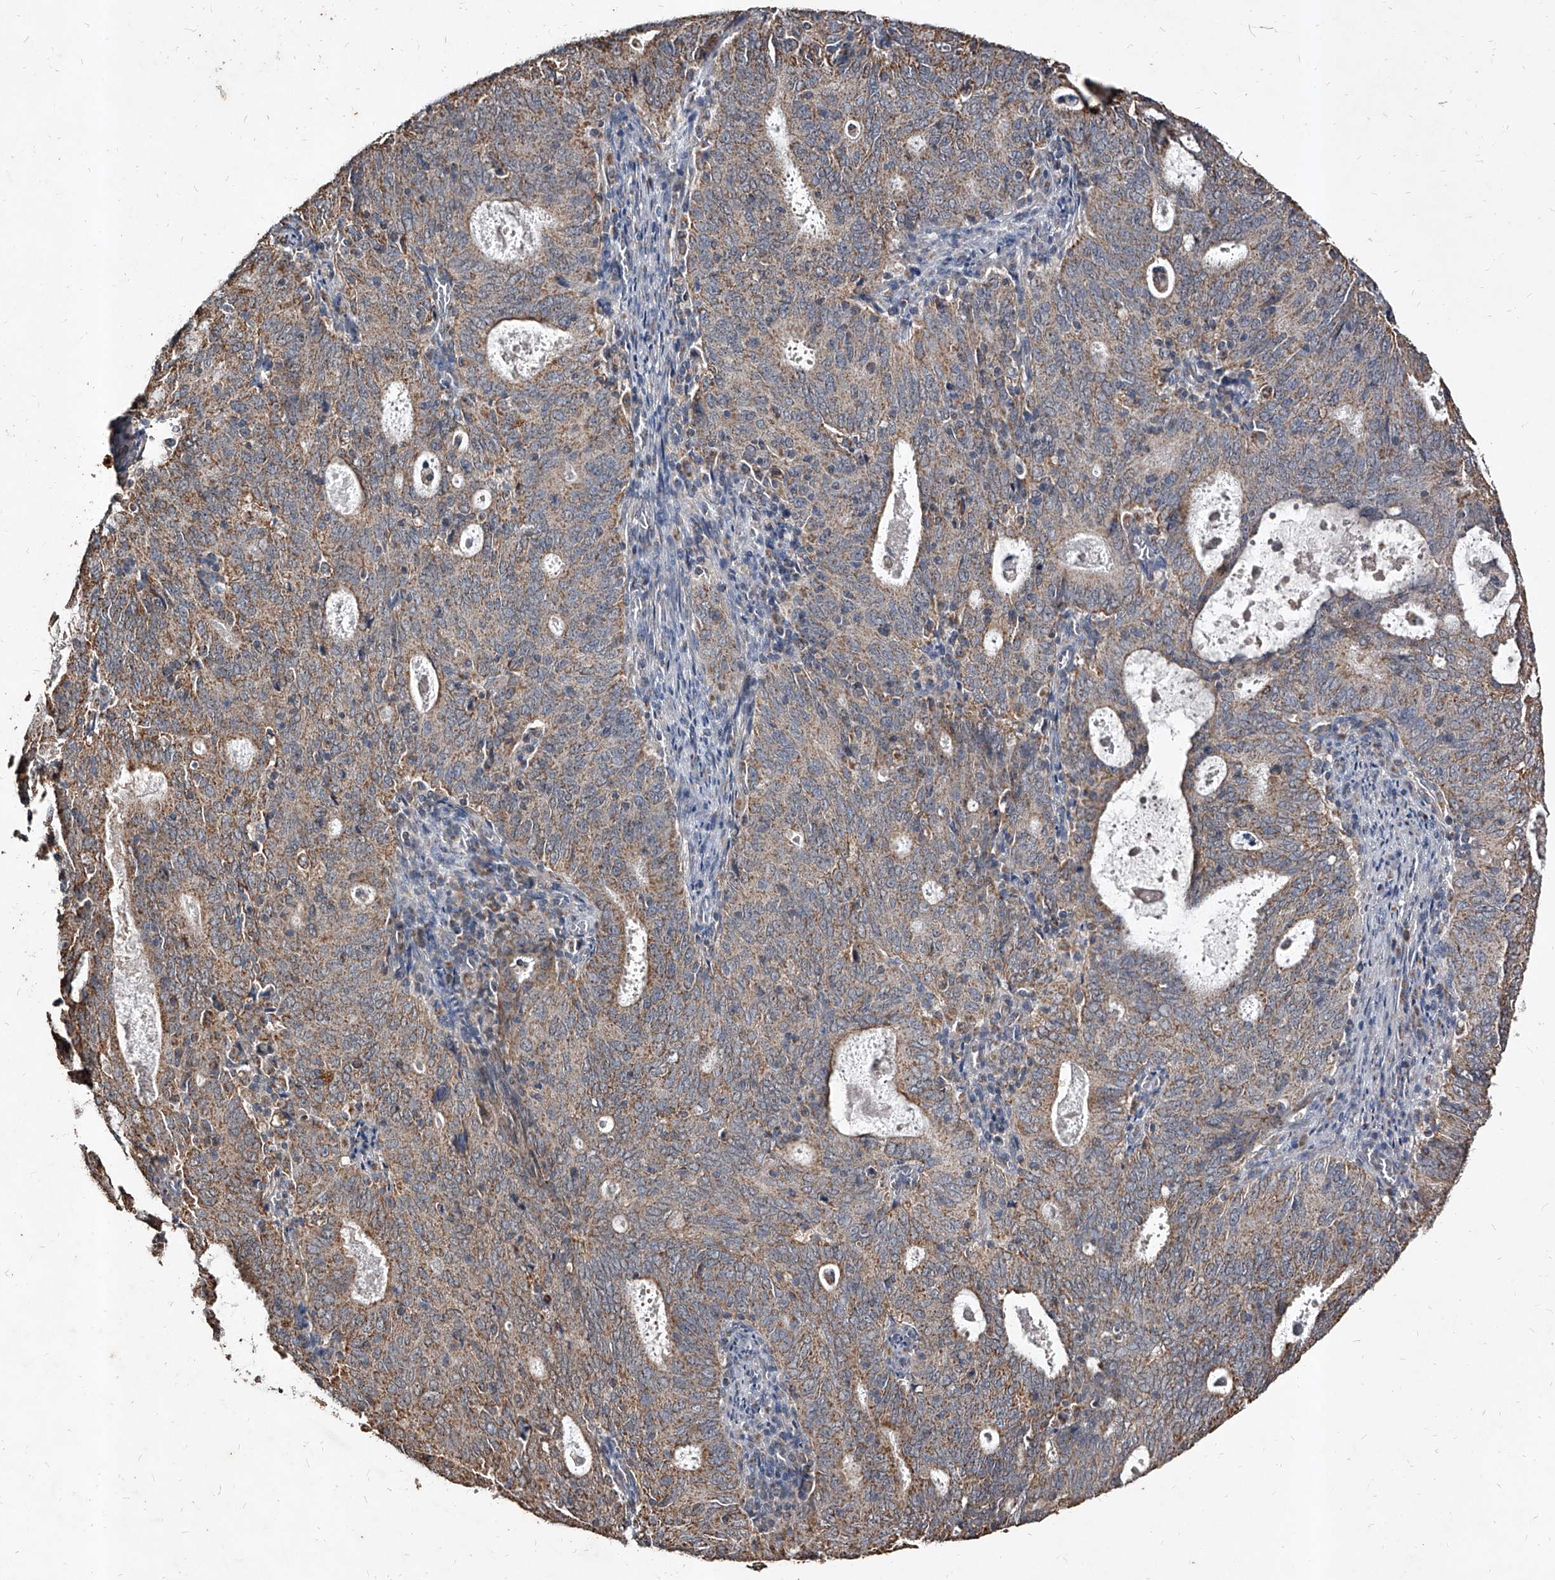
{"staining": {"intensity": "weak", "quantity": ">75%", "location": "cytoplasmic/membranous"}, "tissue": "cervical cancer", "cell_type": "Tumor cells", "image_type": "cancer", "snomed": [{"axis": "morphology", "description": "Adenocarcinoma, NOS"}, {"axis": "topography", "description": "Cervix"}], "caption": "Cervical adenocarcinoma stained with DAB (3,3'-diaminobenzidine) immunohistochemistry reveals low levels of weak cytoplasmic/membranous positivity in approximately >75% of tumor cells.", "gene": "GPR183", "patient": {"sex": "female", "age": 44}}